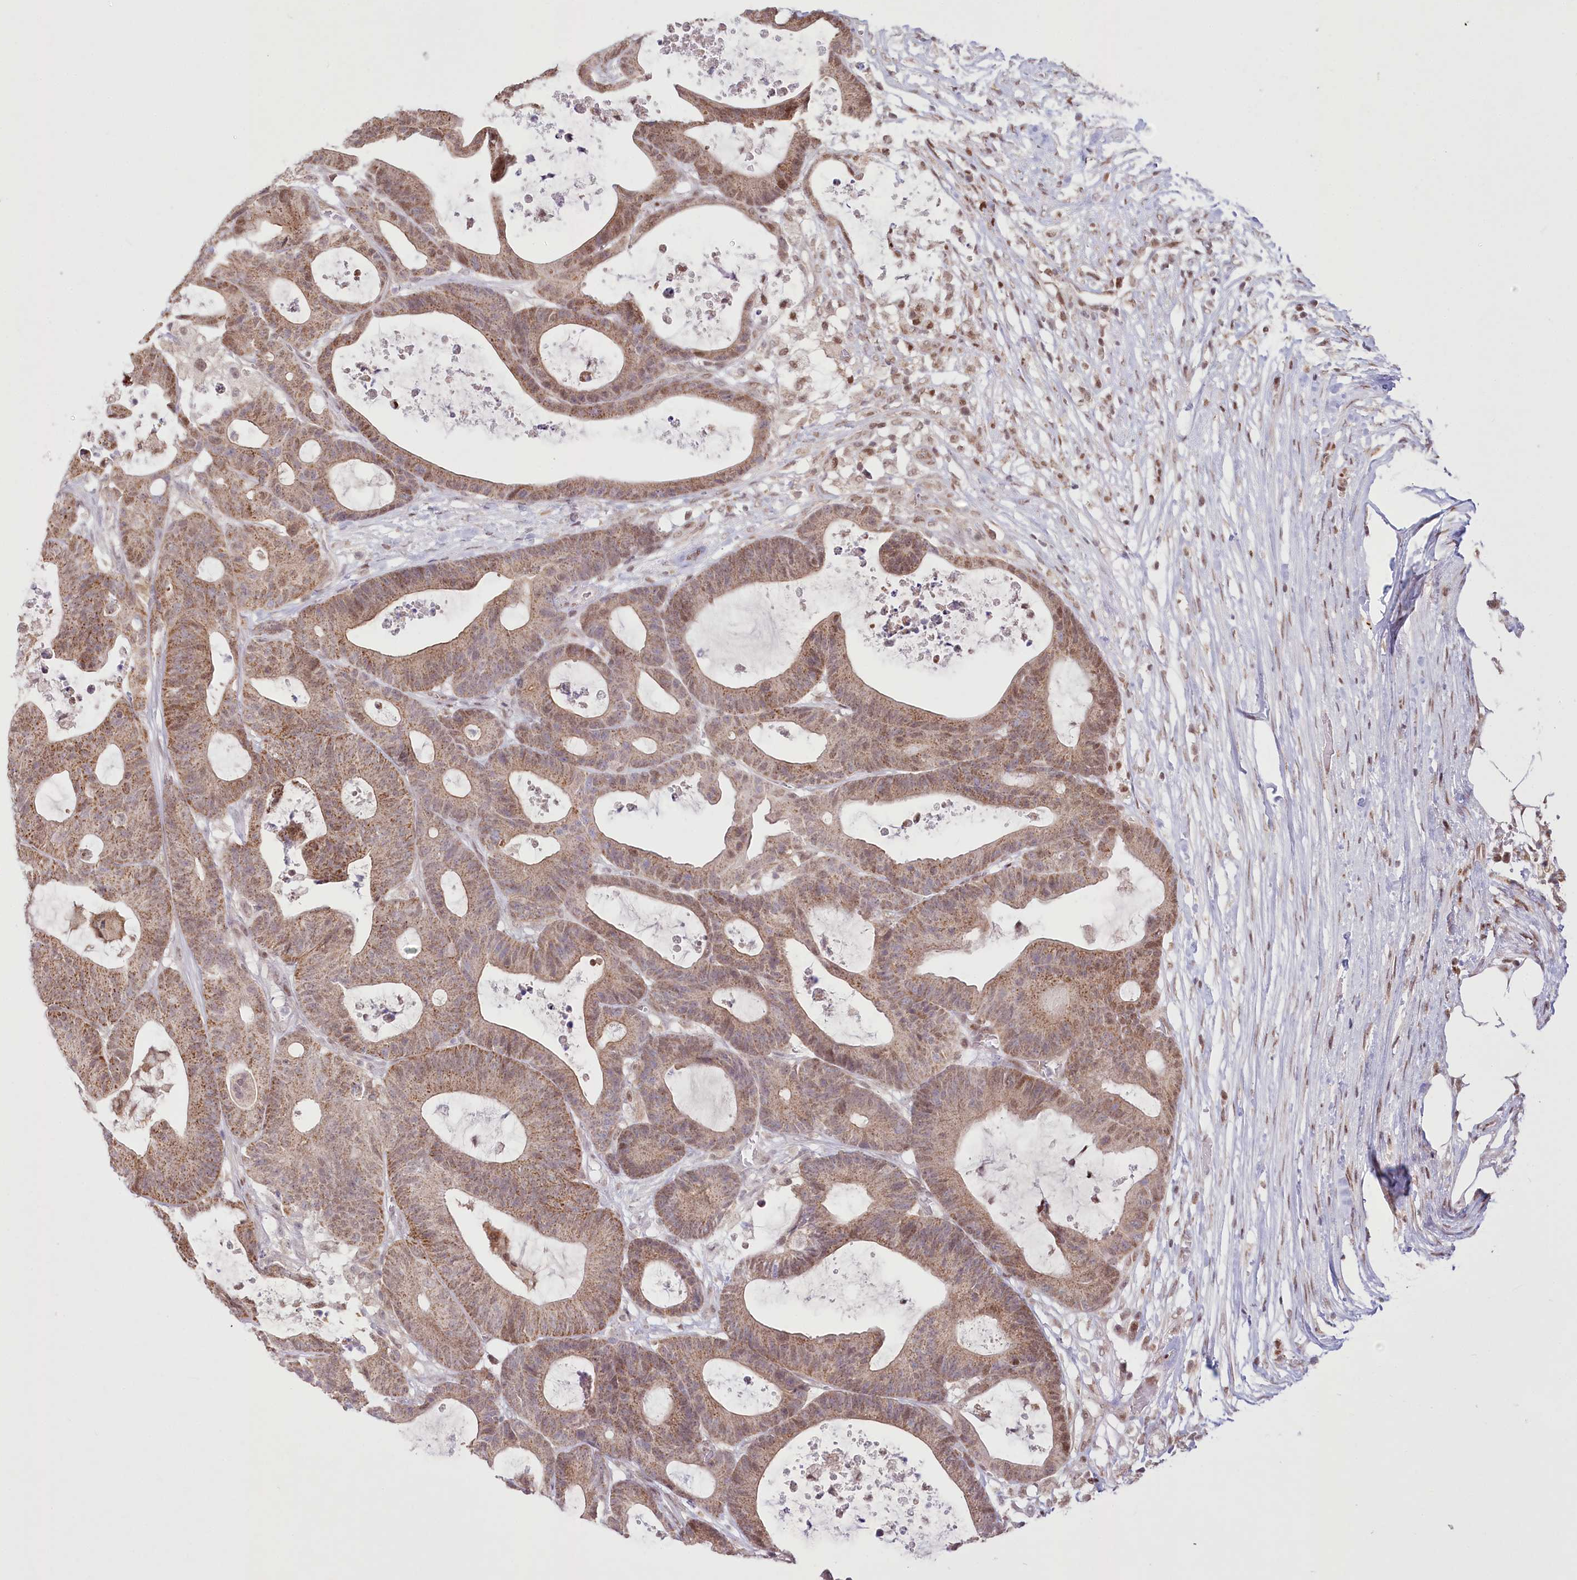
{"staining": {"intensity": "moderate", "quantity": ">75%", "location": "cytoplasmic/membranous,nuclear"}, "tissue": "colorectal cancer", "cell_type": "Tumor cells", "image_type": "cancer", "snomed": [{"axis": "morphology", "description": "Adenocarcinoma, NOS"}, {"axis": "topography", "description": "Colon"}], "caption": "A micrograph of colorectal cancer stained for a protein shows moderate cytoplasmic/membranous and nuclear brown staining in tumor cells.", "gene": "PYURF", "patient": {"sex": "female", "age": 84}}